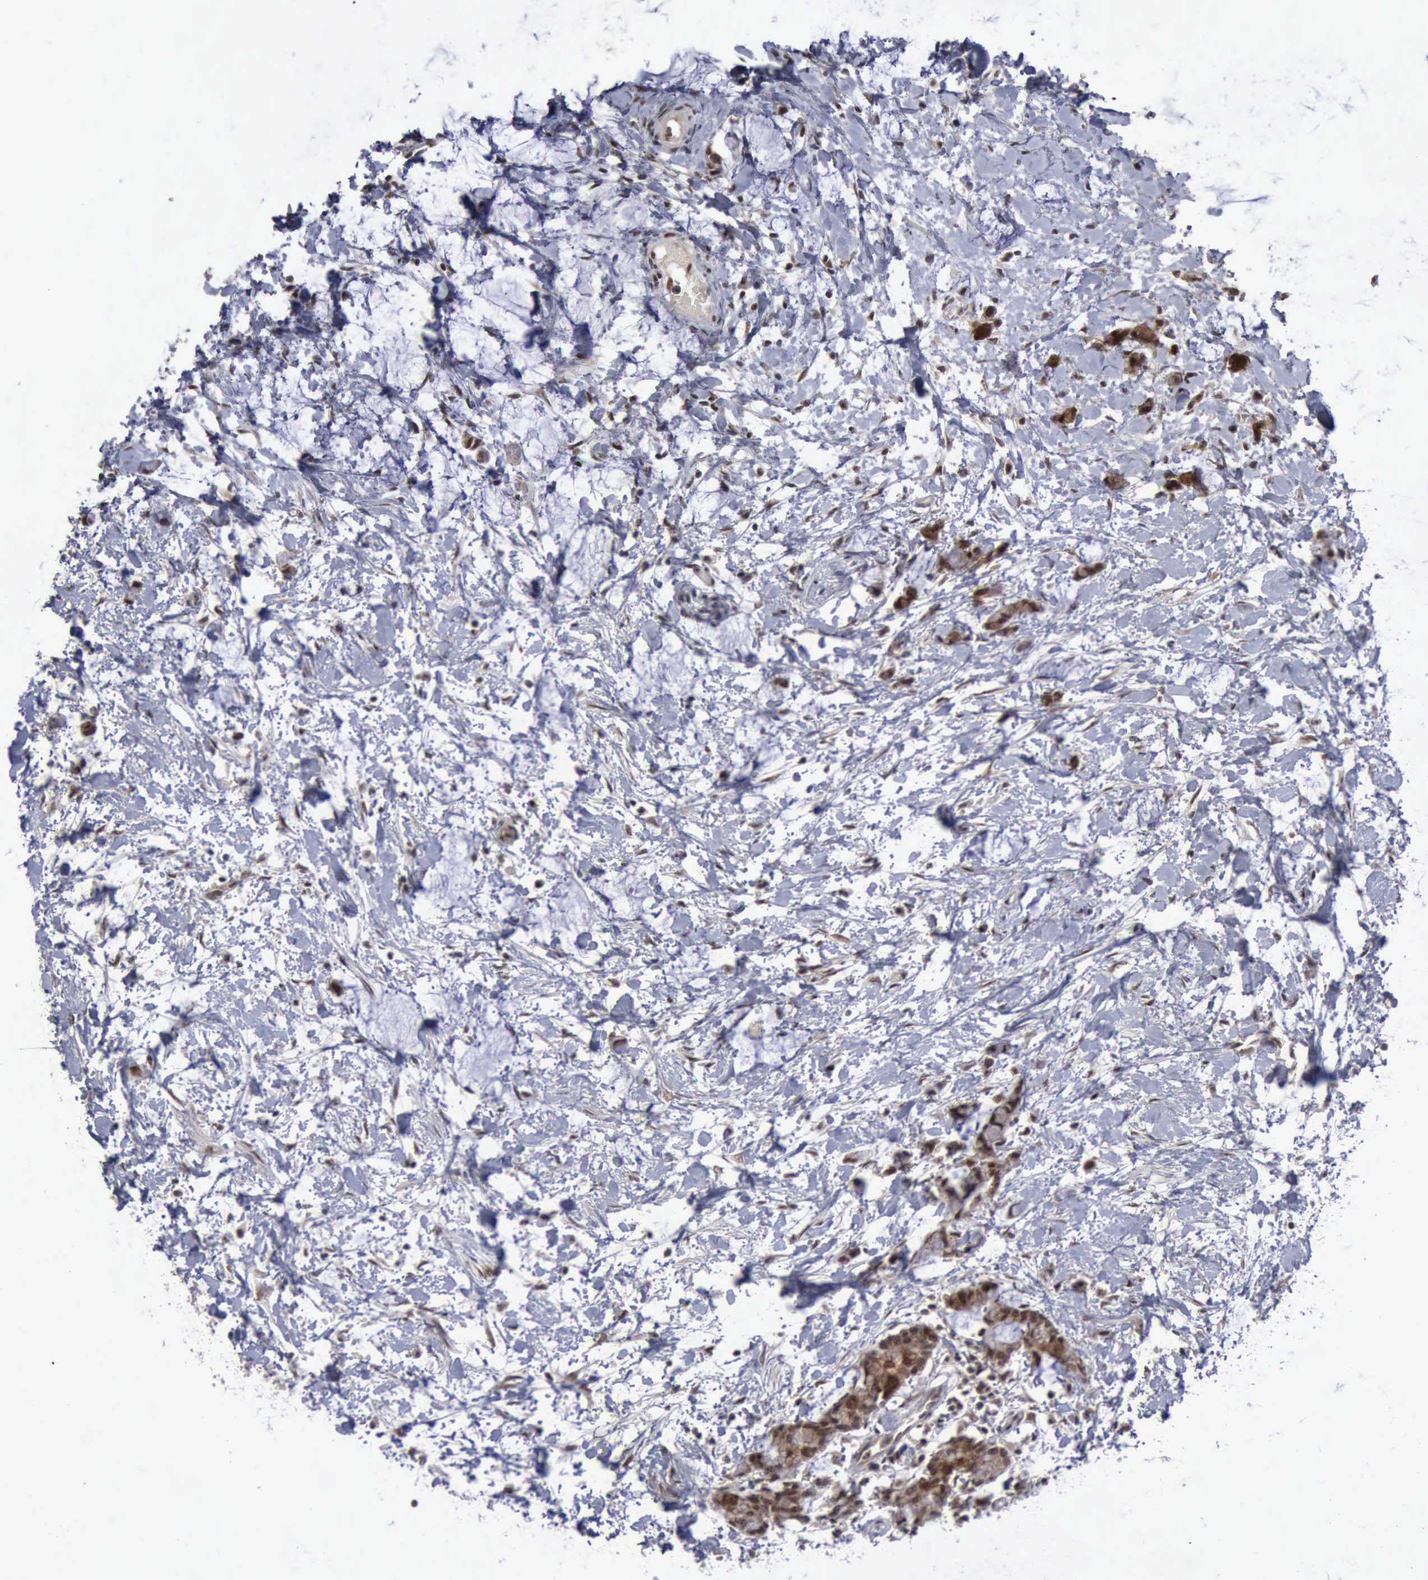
{"staining": {"intensity": "strong", "quantity": ">75%", "location": "cytoplasmic/membranous,nuclear"}, "tissue": "colorectal cancer", "cell_type": "Tumor cells", "image_type": "cancer", "snomed": [{"axis": "morphology", "description": "Normal tissue, NOS"}, {"axis": "morphology", "description": "Adenocarcinoma, NOS"}, {"axis": "topography", "description": "Colon"}, {"axis": "topography", "description": "Peripheral nerve tissue"}], "caption": "A histopathology image showing strong cytoplasmic/membranous and nuclear positivity in about >75% of tumor cells in adenocarcinoma (colorectal), as visualized by brown immunohistochemical staining.", "gene": "ATM", "patient": {"sex": "male", "age": 14}}